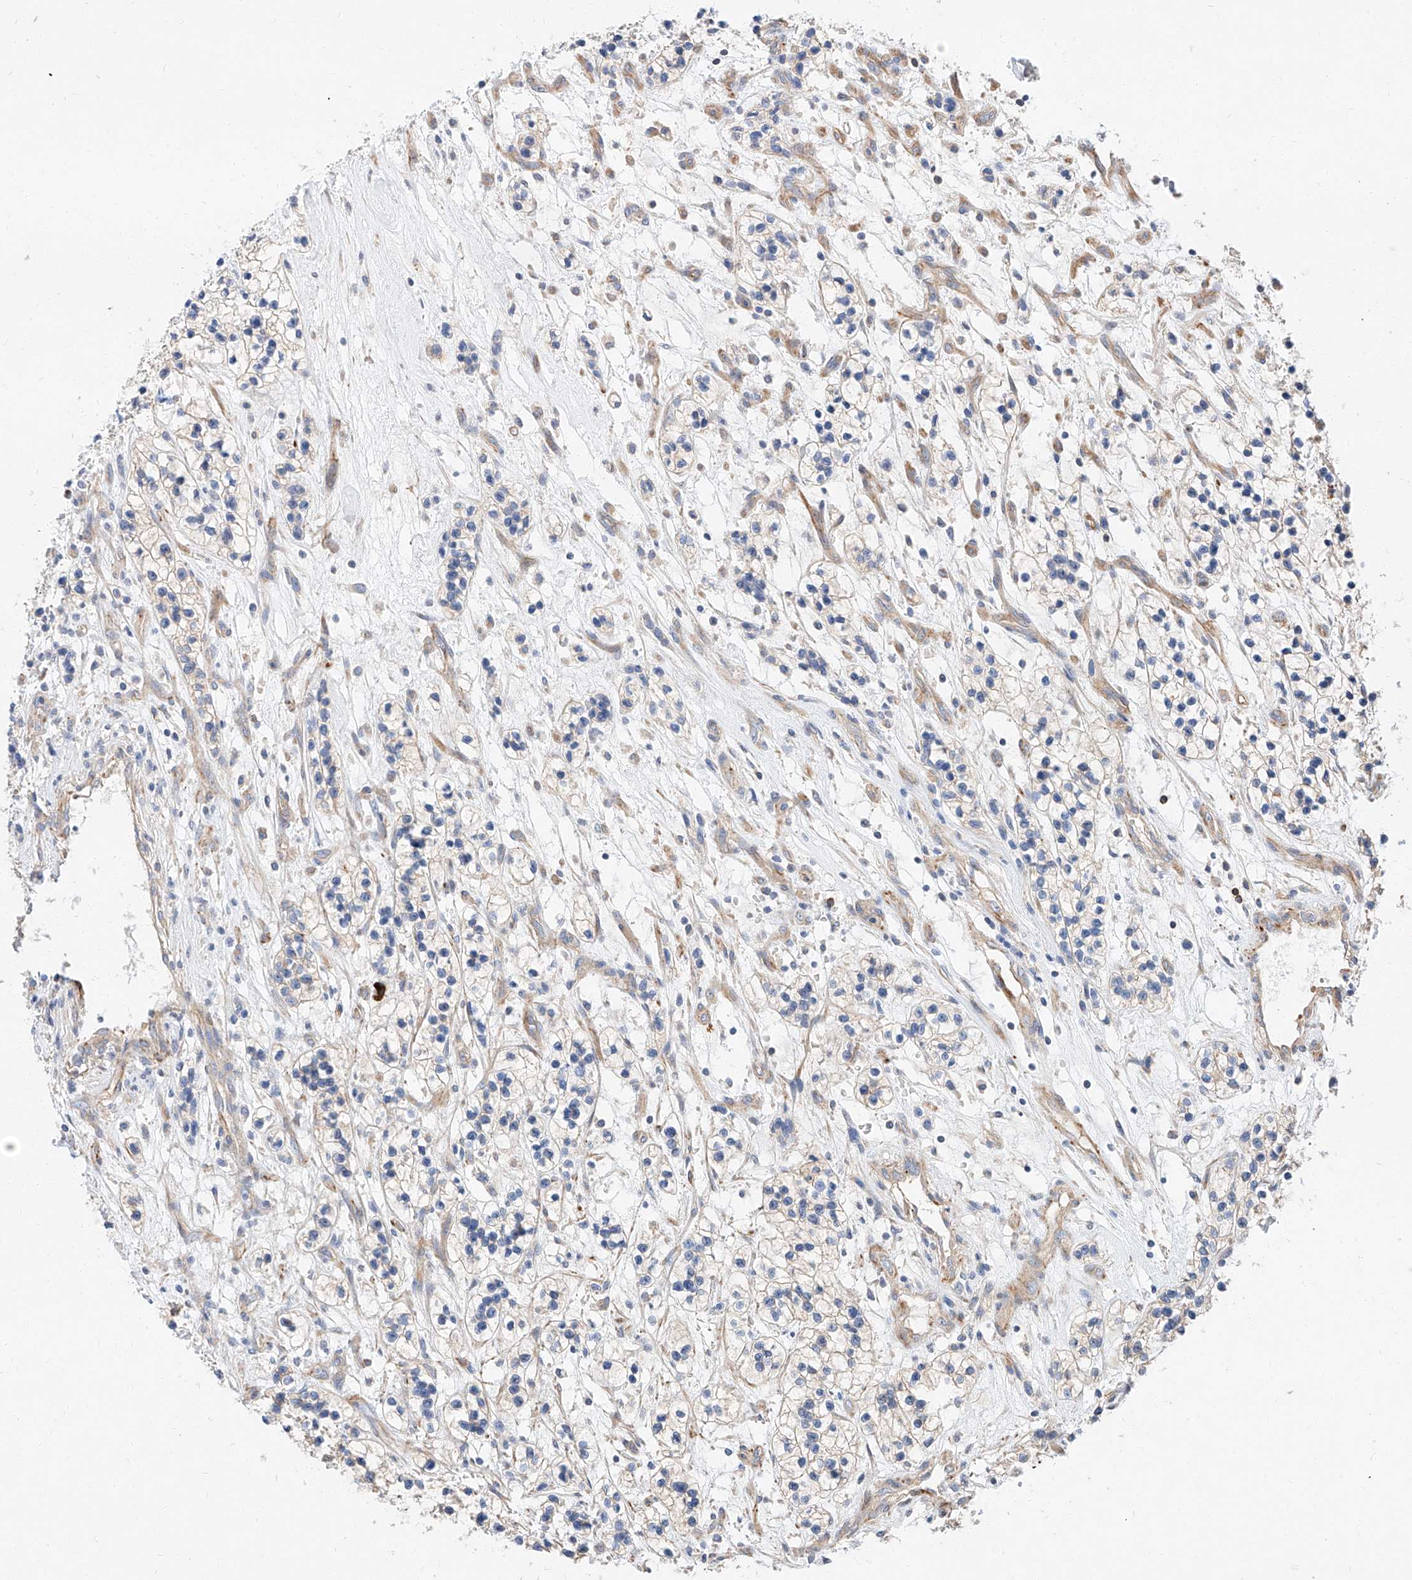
{"staining": {"intensity": "weak", "quantity": "<25%", "location": "cytoplasmic/membranous"}, "tissue": "renal cancer", "cell_type": "Tumor cells", "image_type": "cancer", "snomed": [{"axis": "morphology", "description": "Adenocarcinoma, NOS"}, {"axis": "topography", "description": "Kidney"}], "caption": "High power microscopy histopathology image of an IHC micrograph of renal adenocarcinoma, revealing no significant staining in tumor cells.", "gene": "GLMN", "patient": {"sex": "female", "age": 57}}